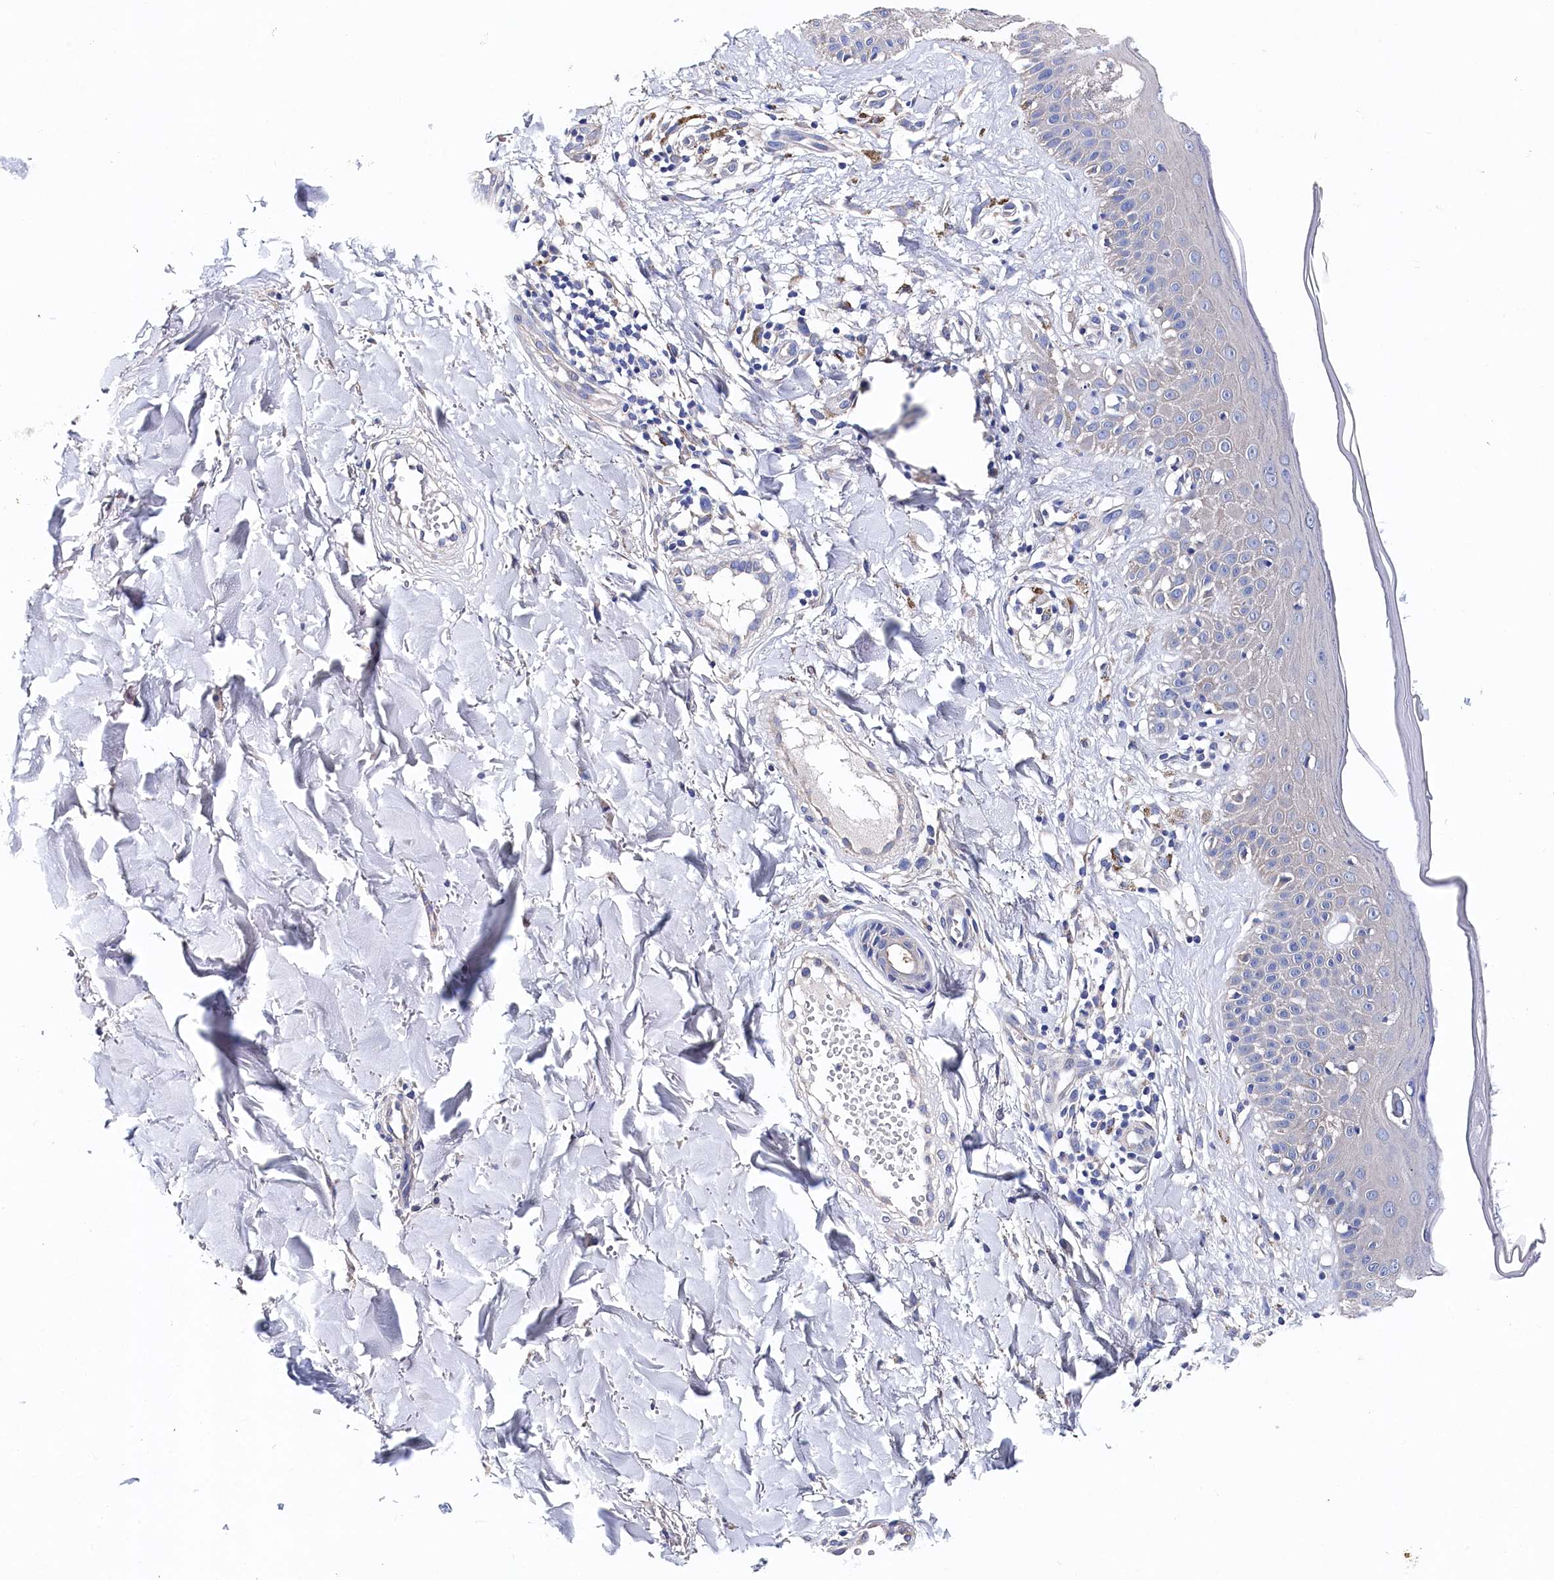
{"staining": {"intensity": "negative", "quantity": "none", "location": "none"}, "tissue": "skin", "cell_type": "Fibroblasts", "image_type": "normal", "snomed": [{"axis": "morphology", "description": "Normal tissue, NOS"}, {"axis": "topography", "description": "Skin"}], "caption": "This micrograph is of unremarkable skin stained with immunohistochemistry (IHC) to label a protein in brown with the nuclei are counter-stained blue. There is no staining in fibroblasts.", "gene": "BHMT", "patient": {"sex": "male", "age": 52}}